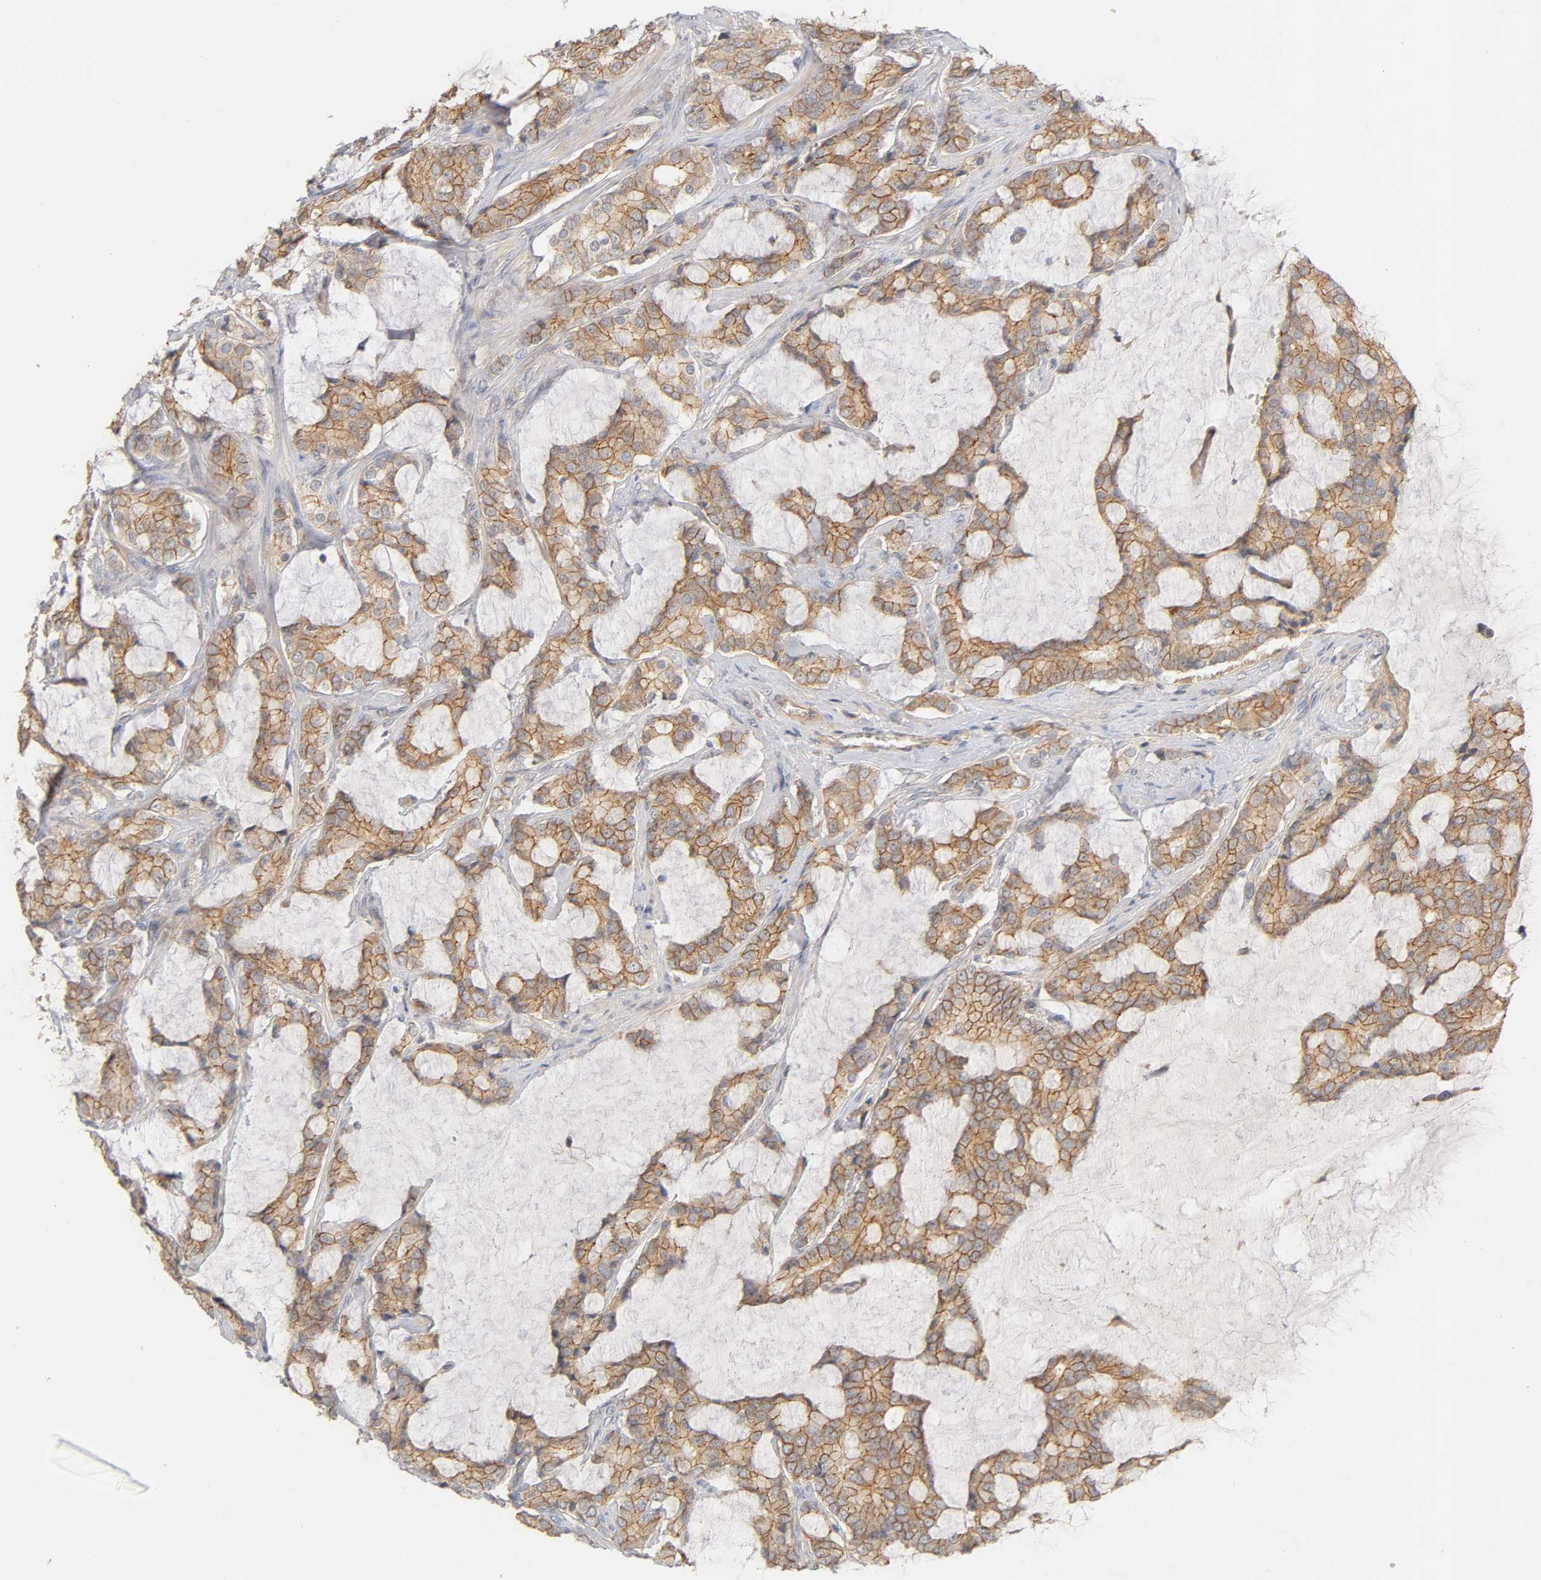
{"staining": {"intensity": "moderate", "quantity": ">75%", "location": "cytoplasmic/membranous"}, "tissue": "prostate cancer", "cell_type": "Tumor cells", "image_type": "cancer", "snomed": [{"axis": "morphology", "description": "Adenocarcinoma, Low grade"}, {"axis": "topography", "description": "Prostate"}], "caption": "High-magnification brightfield microscopy of prostate cancer (adenocarcinoma (low-grade)) stained with DAB (3,3'-diaminobenzidine) (brown) and counterstained with hematoxylin (blue). tumor cells exhibit moderate cytoplasmic/membranous expression is appreciated in about>75% of cells.", "gene": "PDZD11", "patient": {"sex": "male", "age": 58}}